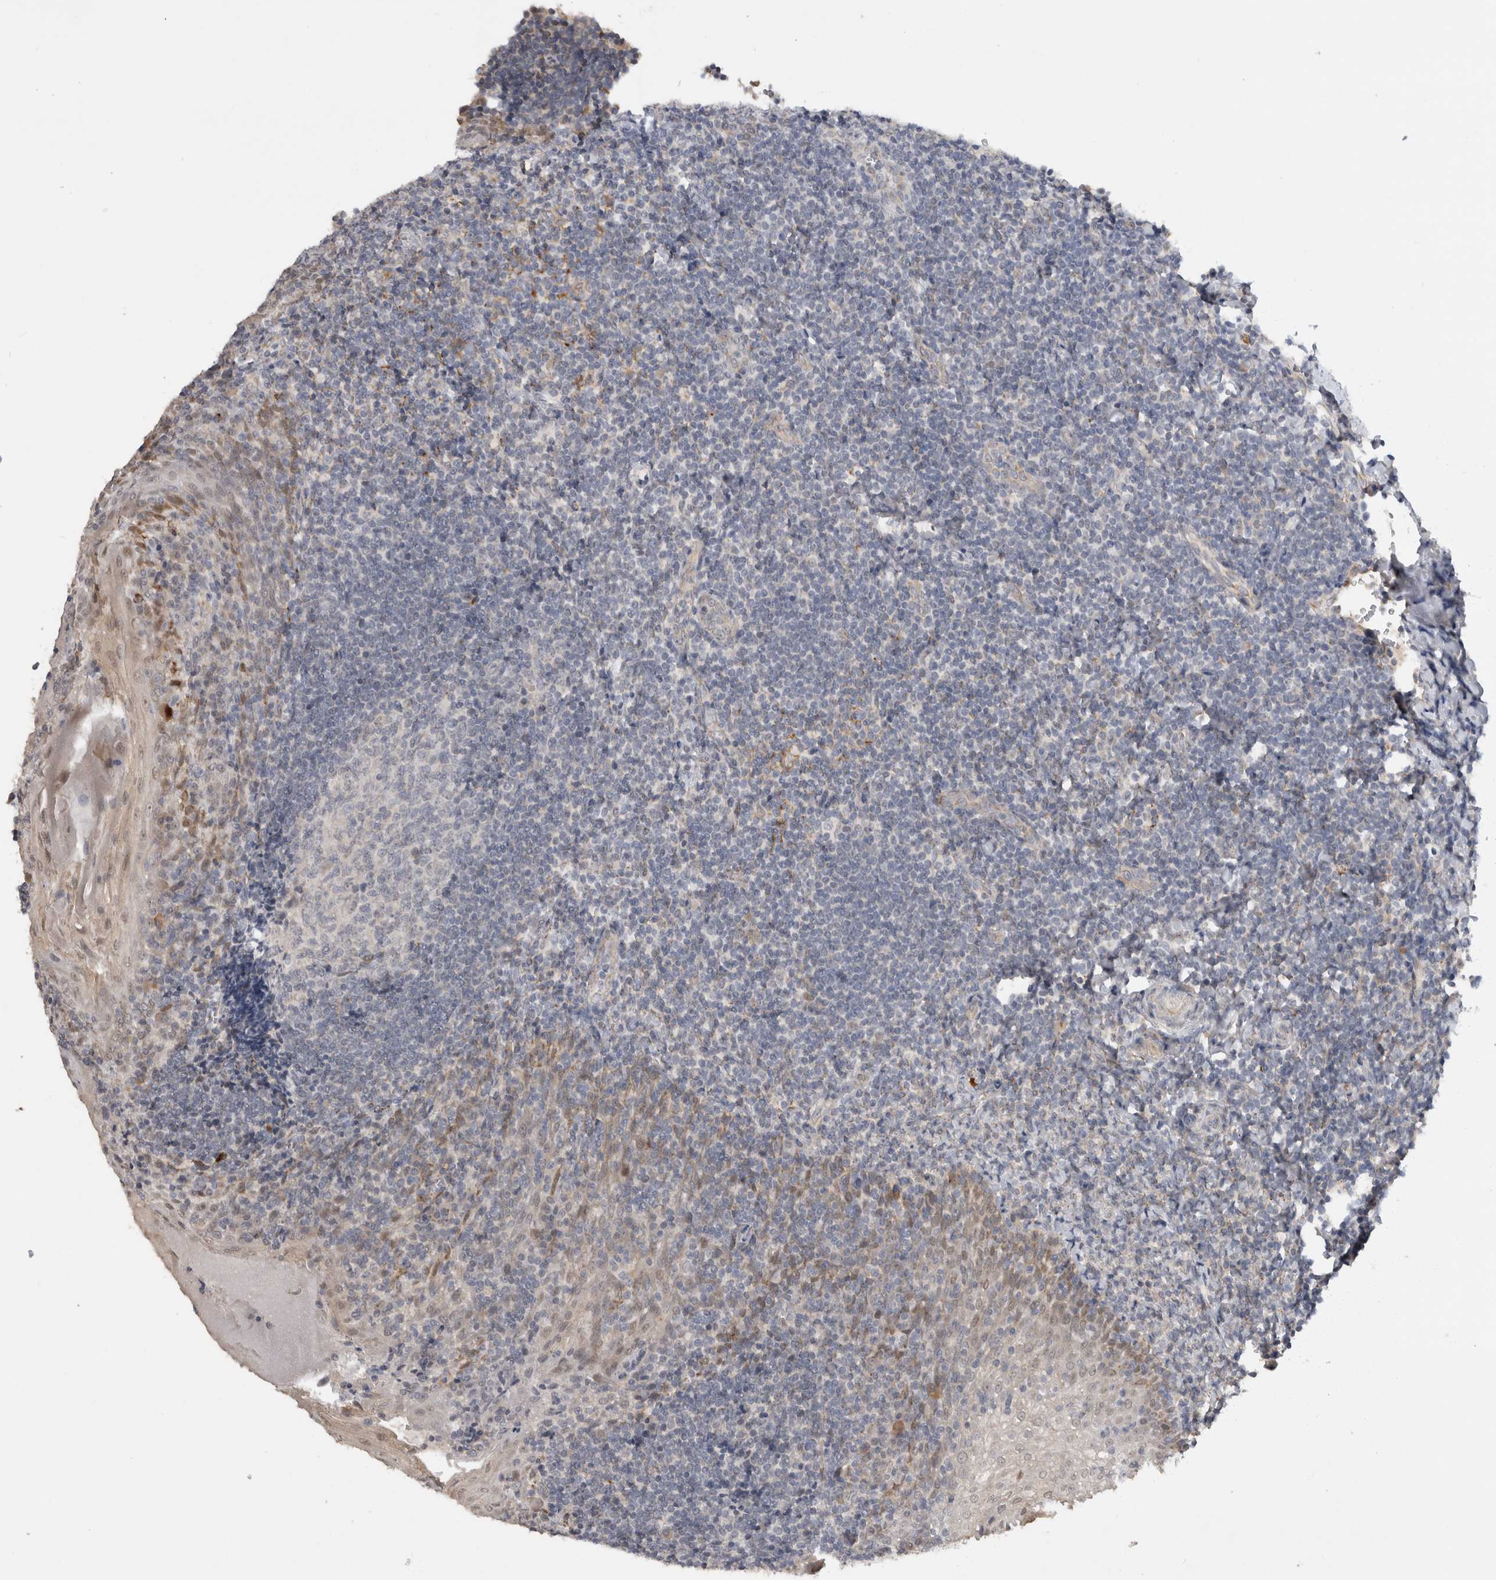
{"staining": {"intensity": "negative", "quantity": "none", "location": "none"}, "tissue": "tonsil", "cell_type": "Germinal center cells", "image_type": "normal", "snomed": [{"axis": "morphology", "description": "Normal tissue, NOS"}, {"axis": "topography", "description": "Tonsil"}], "caption": "Germinal center cells show no significant protein expression in unremarkable tonsil.", "gene": "DYRK2", "patient": {"sex": "male", "age": 27}}